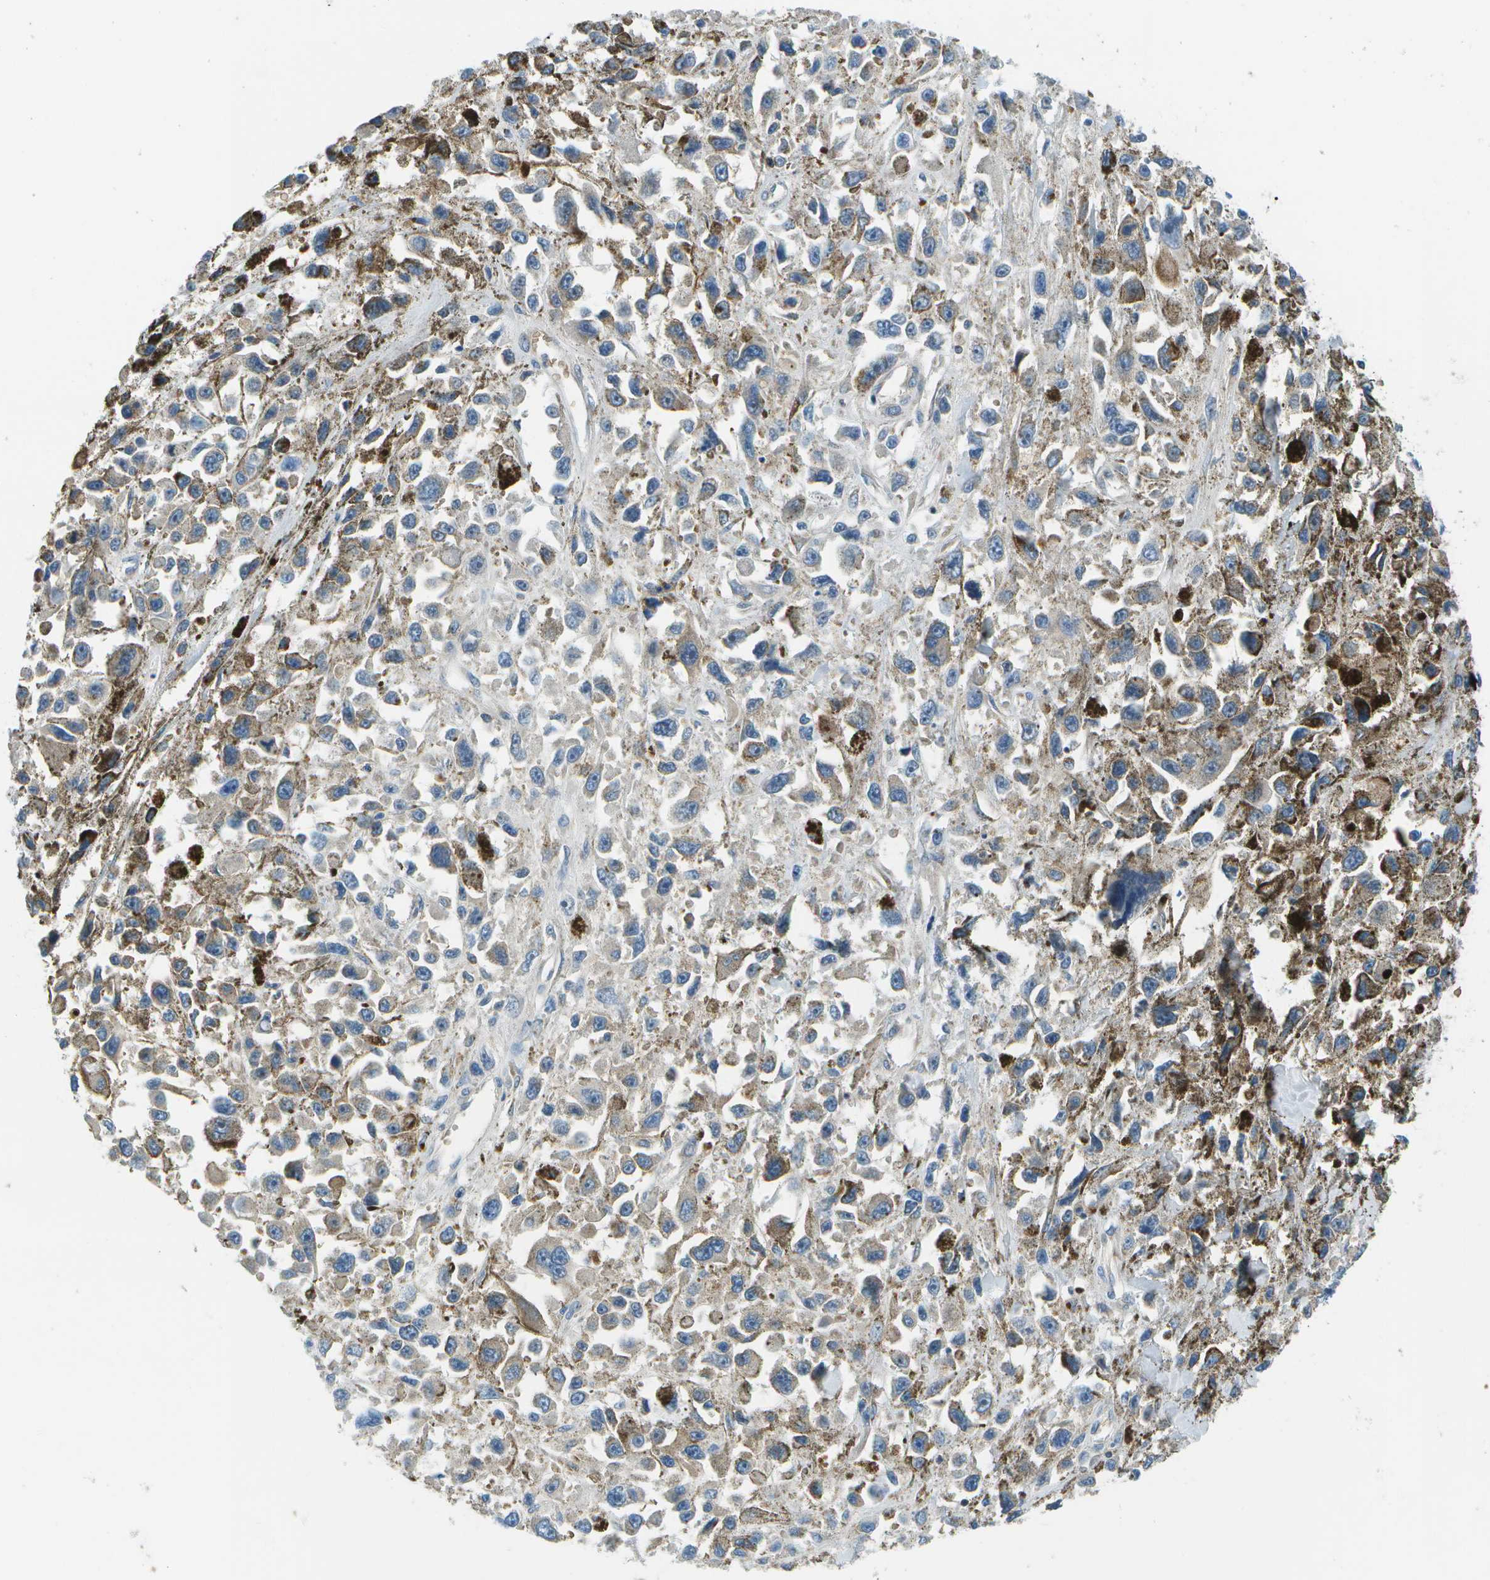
{"staining": {"intensity": "weak", "quantity": "25%-75%", "location": "cytoplasmic/membranous"}, "tissue": "melanoma", "cell_type": "Tumor cells", "image_type": "cancer", "snomed": [{"axis": "morphology", "description": "Malignant melanoma, Metastatic site"}, {"axis": "topography", "description": "Lymph node"}], "caption": "Immunohistochemistry (IHC) (DAB) staining of human malignant melanoma (metastatic site) displays weak cytoplasmic/membranous protein positivity in approximately 25%-75% of tumor cells.", "gene": "CTIF", "patient": {"sex": "male", "age": 59}}